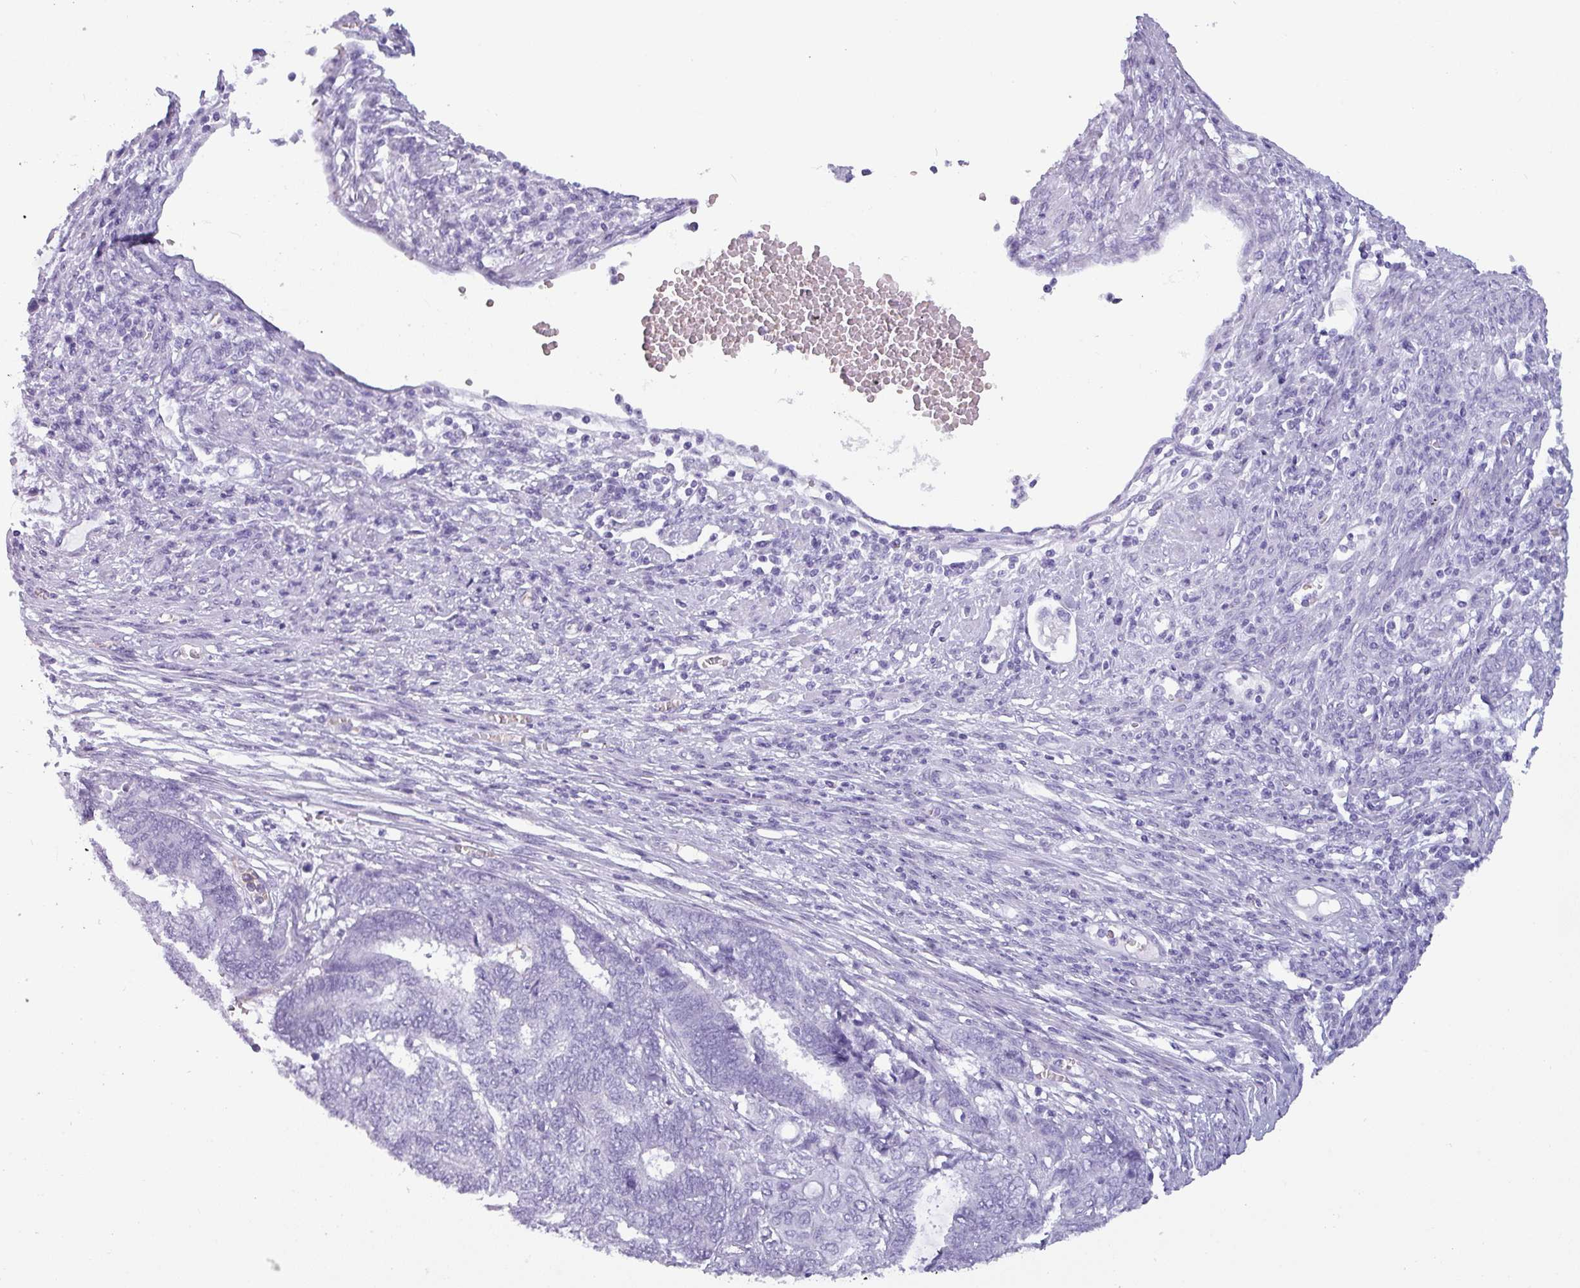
{"staining": {"intensity": "negative", "quantity": "none", "location": "none"}, "tissue": "endometrial cancer", "cell_type": "Tumor cells", "image_type": "cancer", "snomed": [{"axis": "morphology", "description": "Adenocarcinoma, NOS"}, {"axis": "topography", "description": "Uterus"}, {"axis": "topography", "description": "Endometrium"}], "caption": "Photomicrograph shows no significant protein expression in tumor cells of endometrial cancer.", "gene": "CRYBB2", "patient": {"sex": "female", "age": 70}}